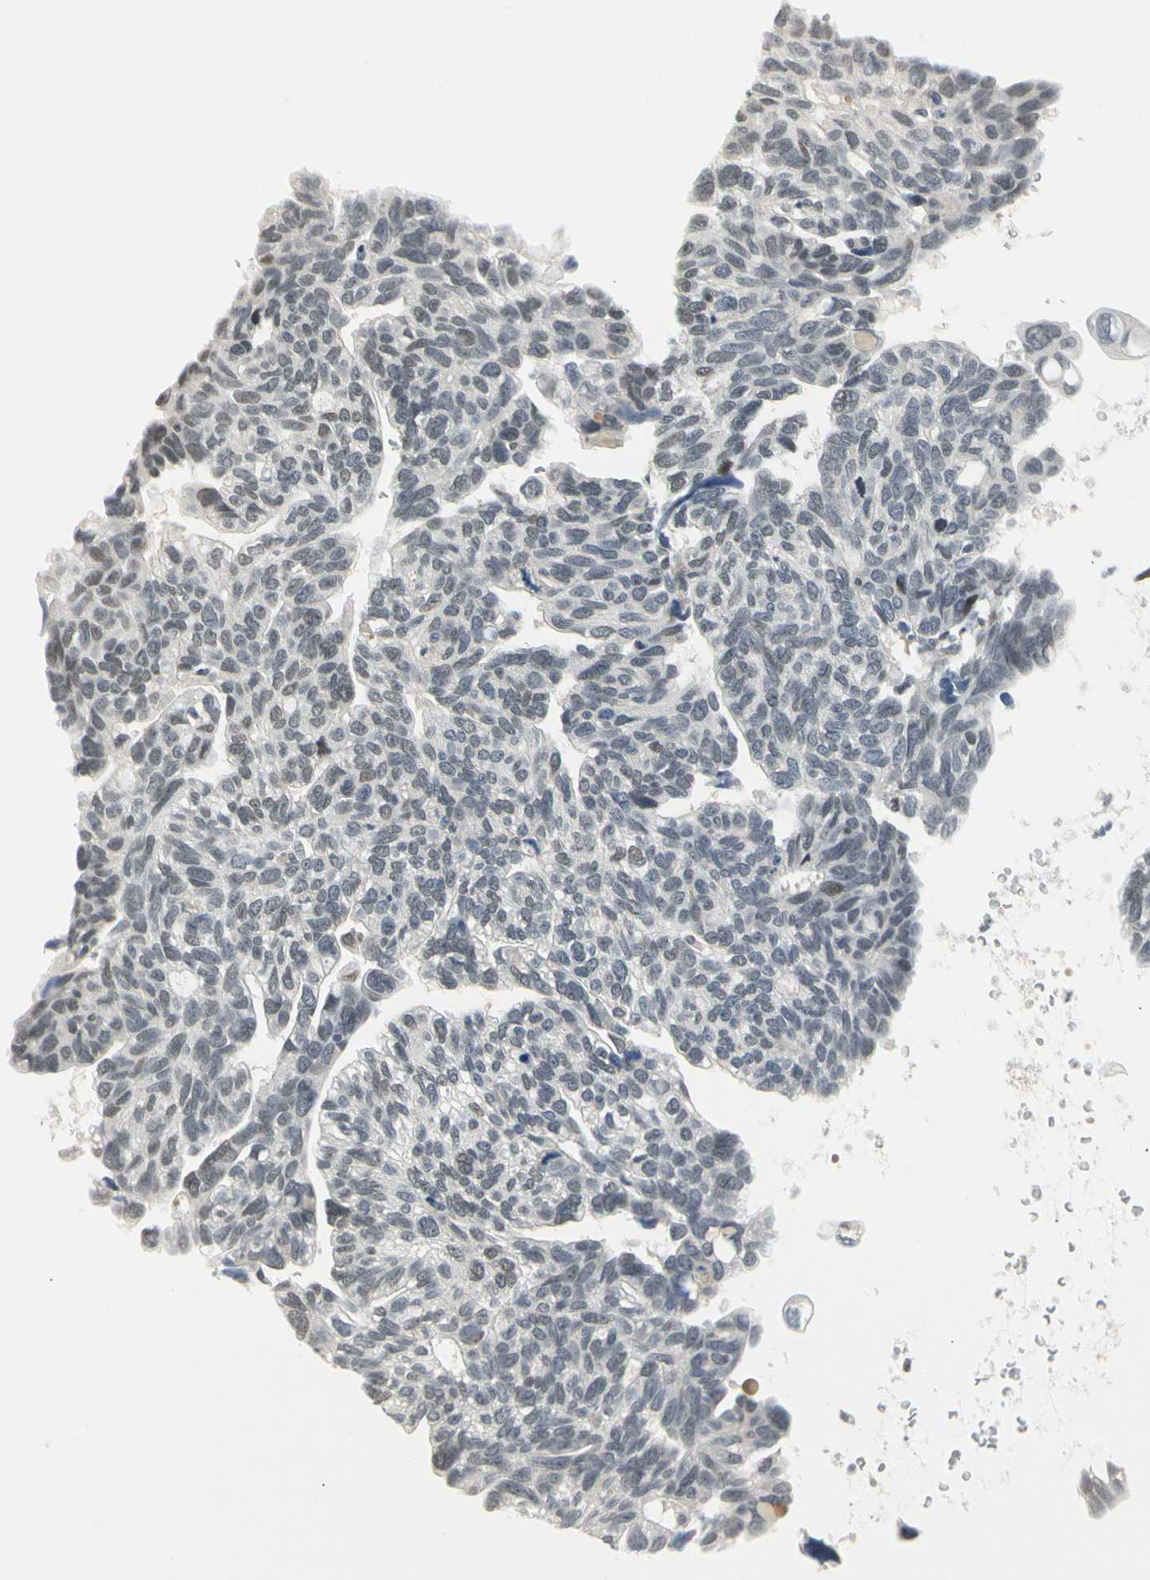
{"staining": {"intensity": "weak", "quantity": "<25%", "location": "nuclear"}, "tissue": "ovarian cancer", "cell_type": "Tumor cells", "image_type": "cancer", "snomed": [{"axis": "morphology", "description": "Cystadenocarcinoma, serous, NOS"}, {"axis": "topography", "description": "Ovary"}], "caption": "IHC micrograph of human ovarian cancer stained for a protein (brown), which exhibits no staining in tumor cells. (Stains: DAB (3,3'-diaminobenzidine) immunohistochemistry (IHC) with hematoxylin counter stain, Microscopy: brightfield microscopy at high magnification).", "gene": "IMPG2", "patient": {"sex": "female", "age": 79}}